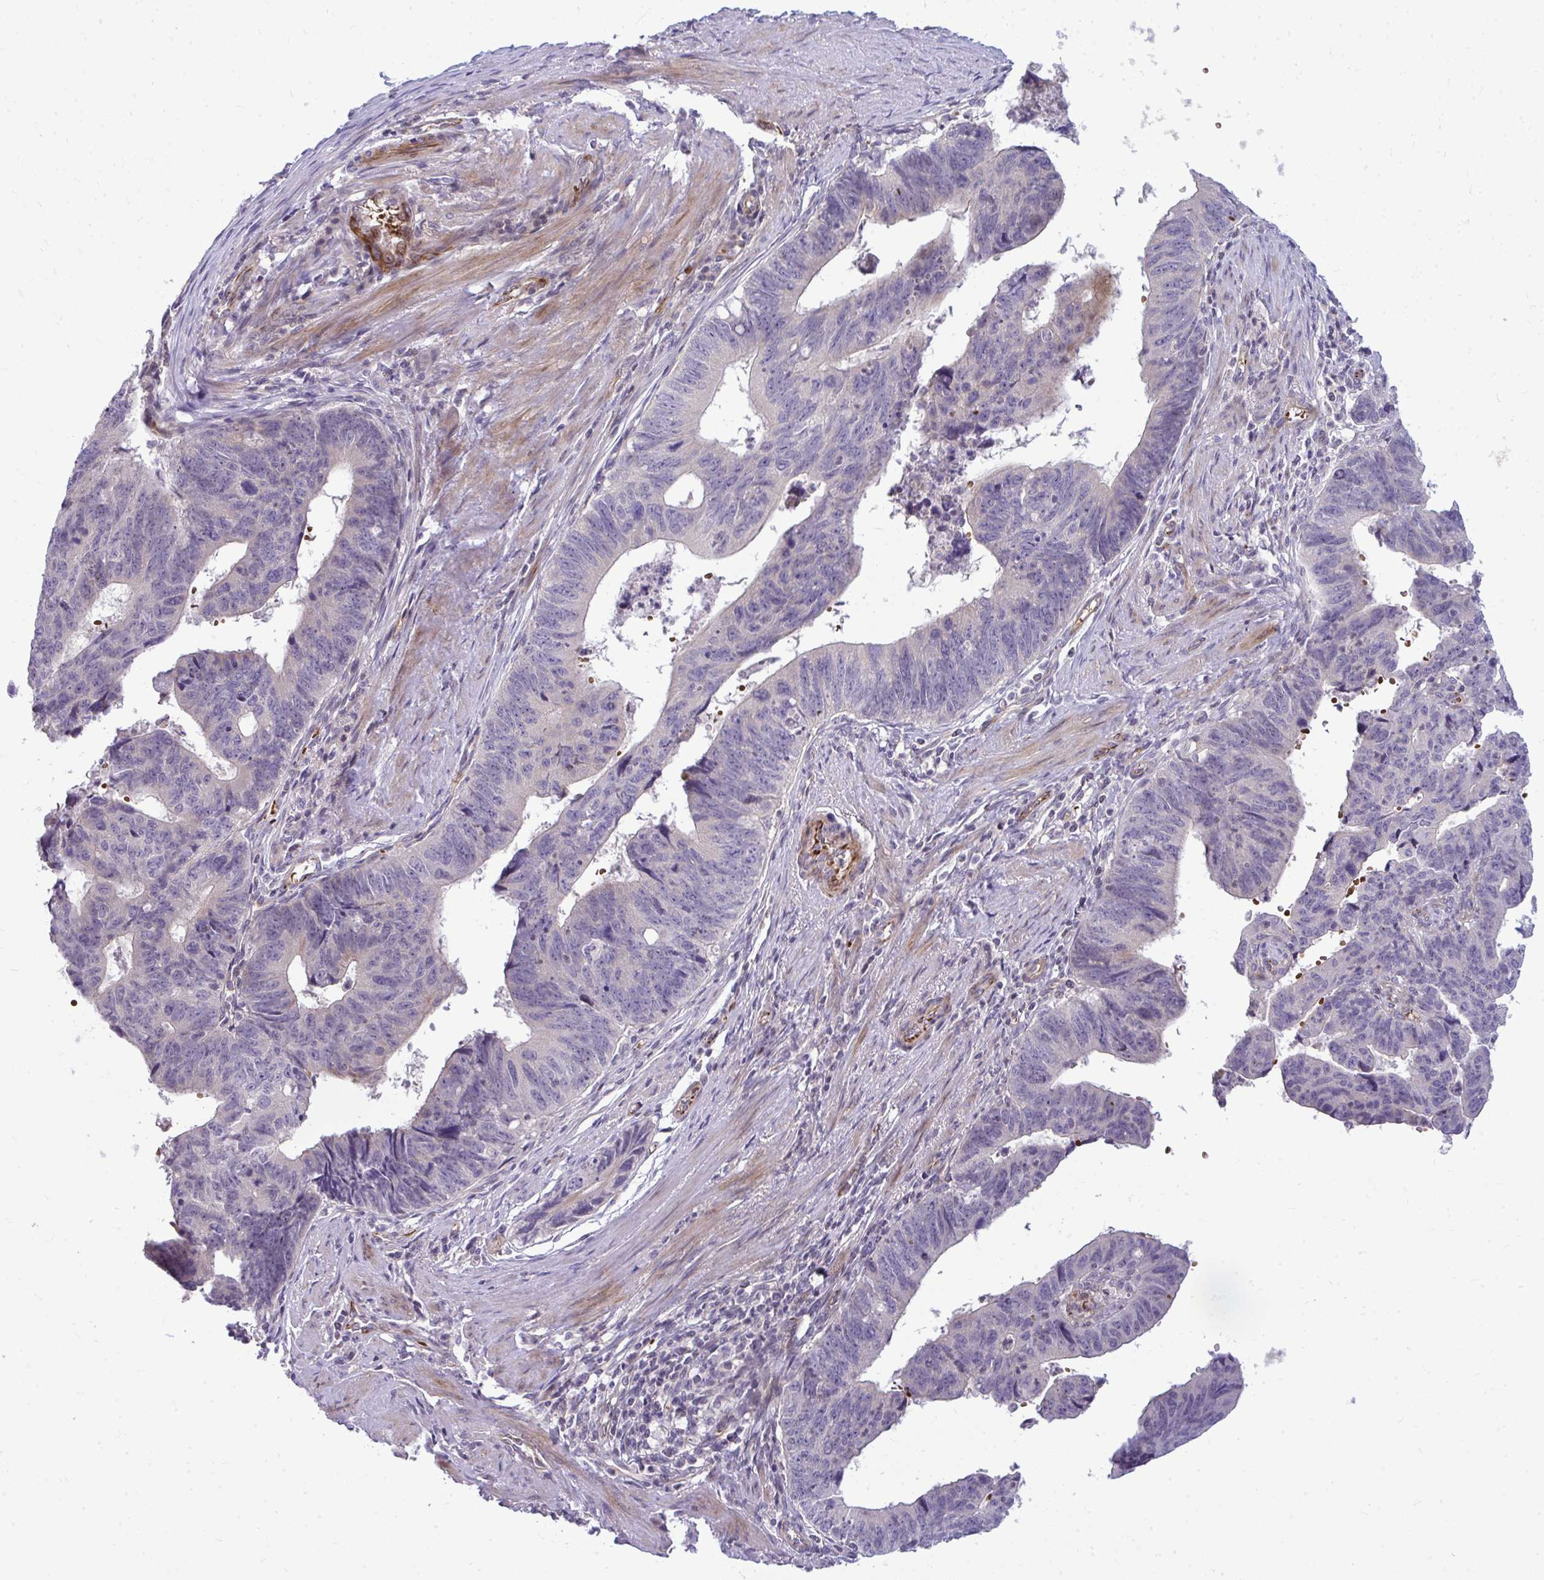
{"staining": {"intensity": "negative", "quantity": "none", "location": "none"}, "tissue": "stomach cancer", "cell_type": "Tumor cells", "image_type": "cancer", "snomed": [{"axis": "morphology", "description": "Adenocarcinoma, NOS"}, {"axis": "topography", "description": "Stomach"}], "caption": "Adenocarcinoma (stomach) was stained to show a protein in brown. There is no significant positivity in tumor cells.", "gene": "SLC14A1", "patient": {"sex": "male", "age": 59}}